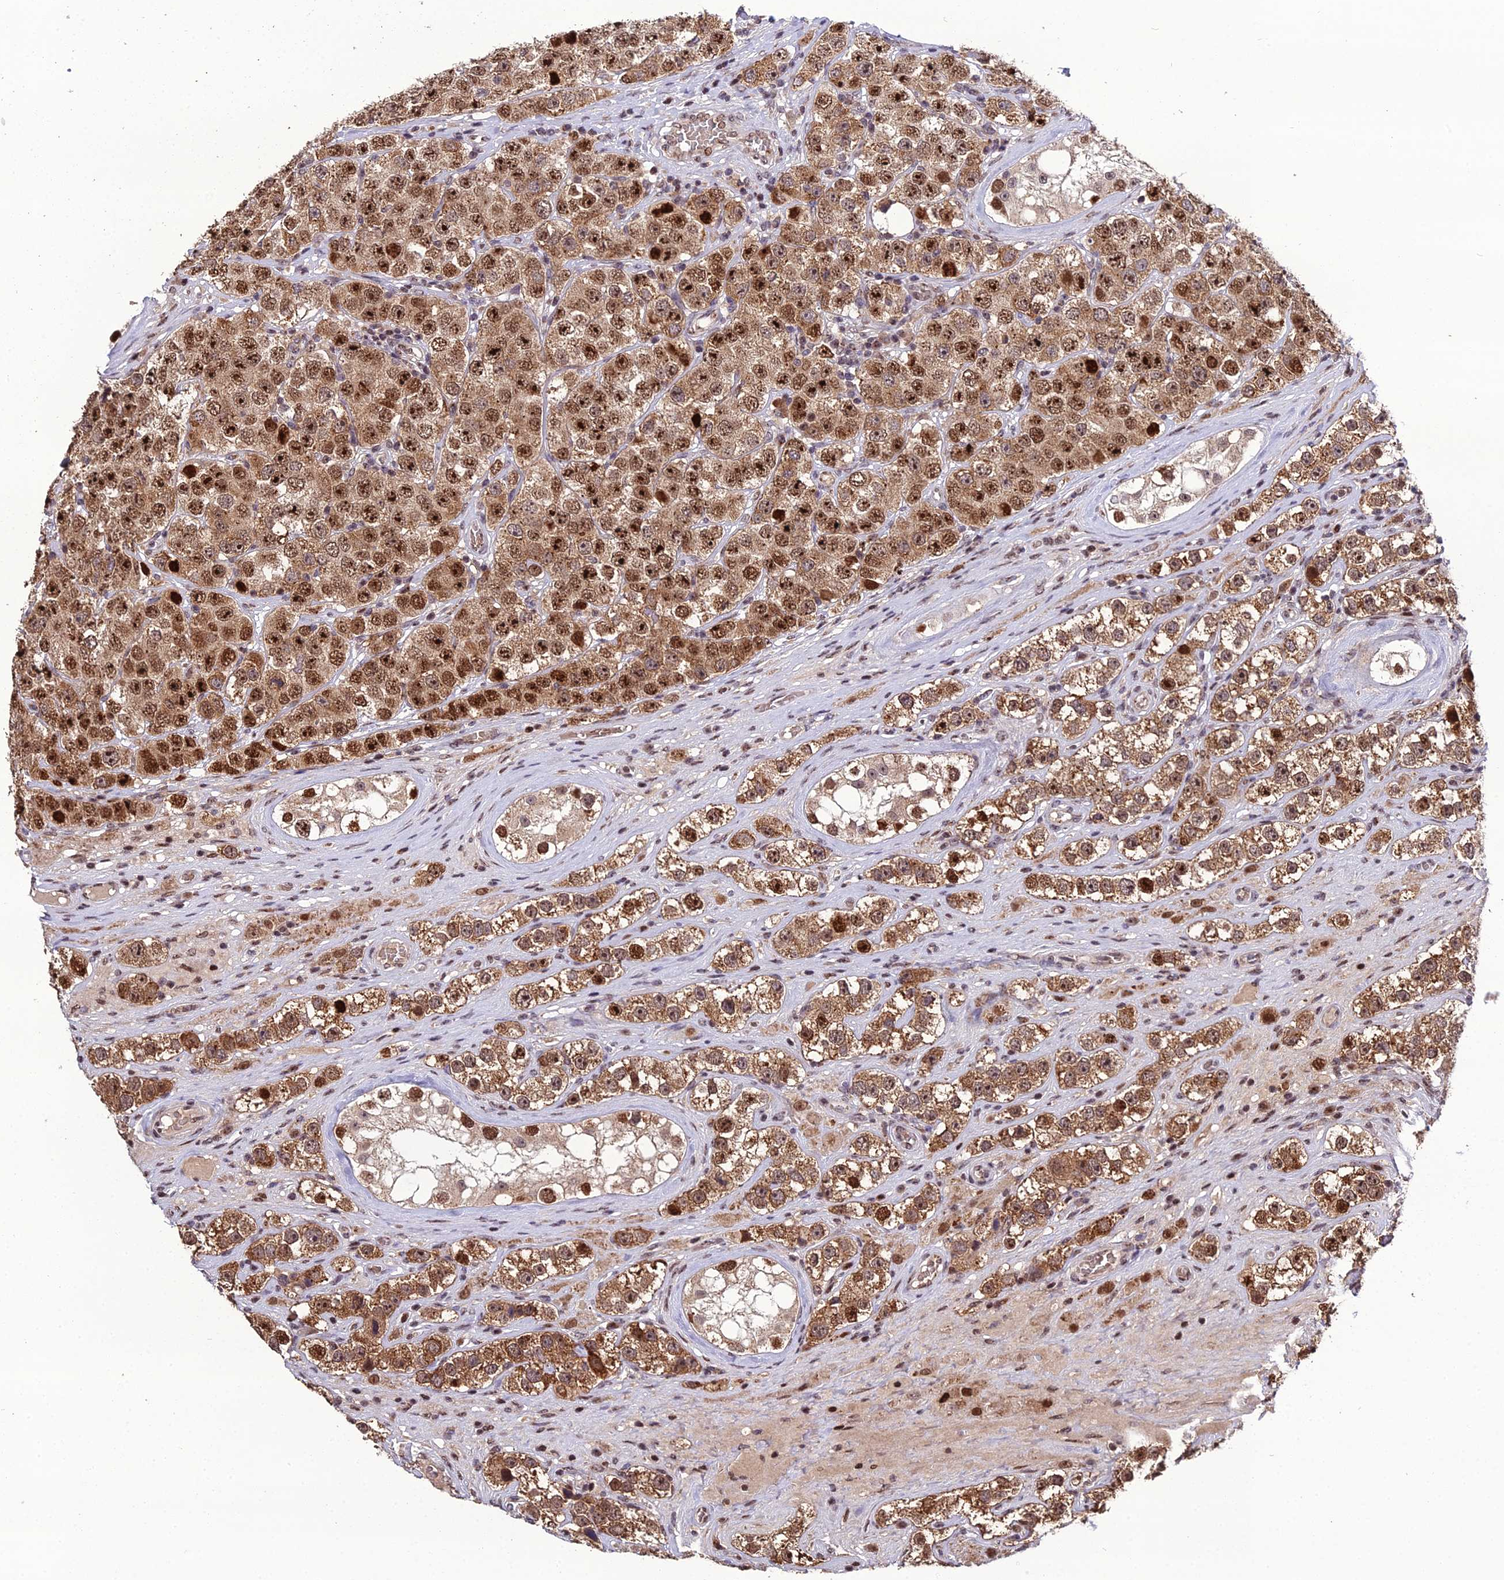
{"staining": {"intensity": "moderate", "quantity": ">75%", "location": "cytoplasmic/membranous,nuclear"}, "tissue": "testis cancer", "cell_type": "Tumor cells", "image_type": "cancer", "snomed": [{"axis": "morphology", "description": "Seminoma, NOS"}, {"axis": "topography", "description": "Testis"}], "caption": "Testis cancer (seminoma) stained for a protein (brown) demonstrates moderate cytoplasmic/membranous and nuclear positive positivity in approximately >75% of tumor cells.", "gene": "ARL2", "patient": {"sex": "male", "age": 28}}